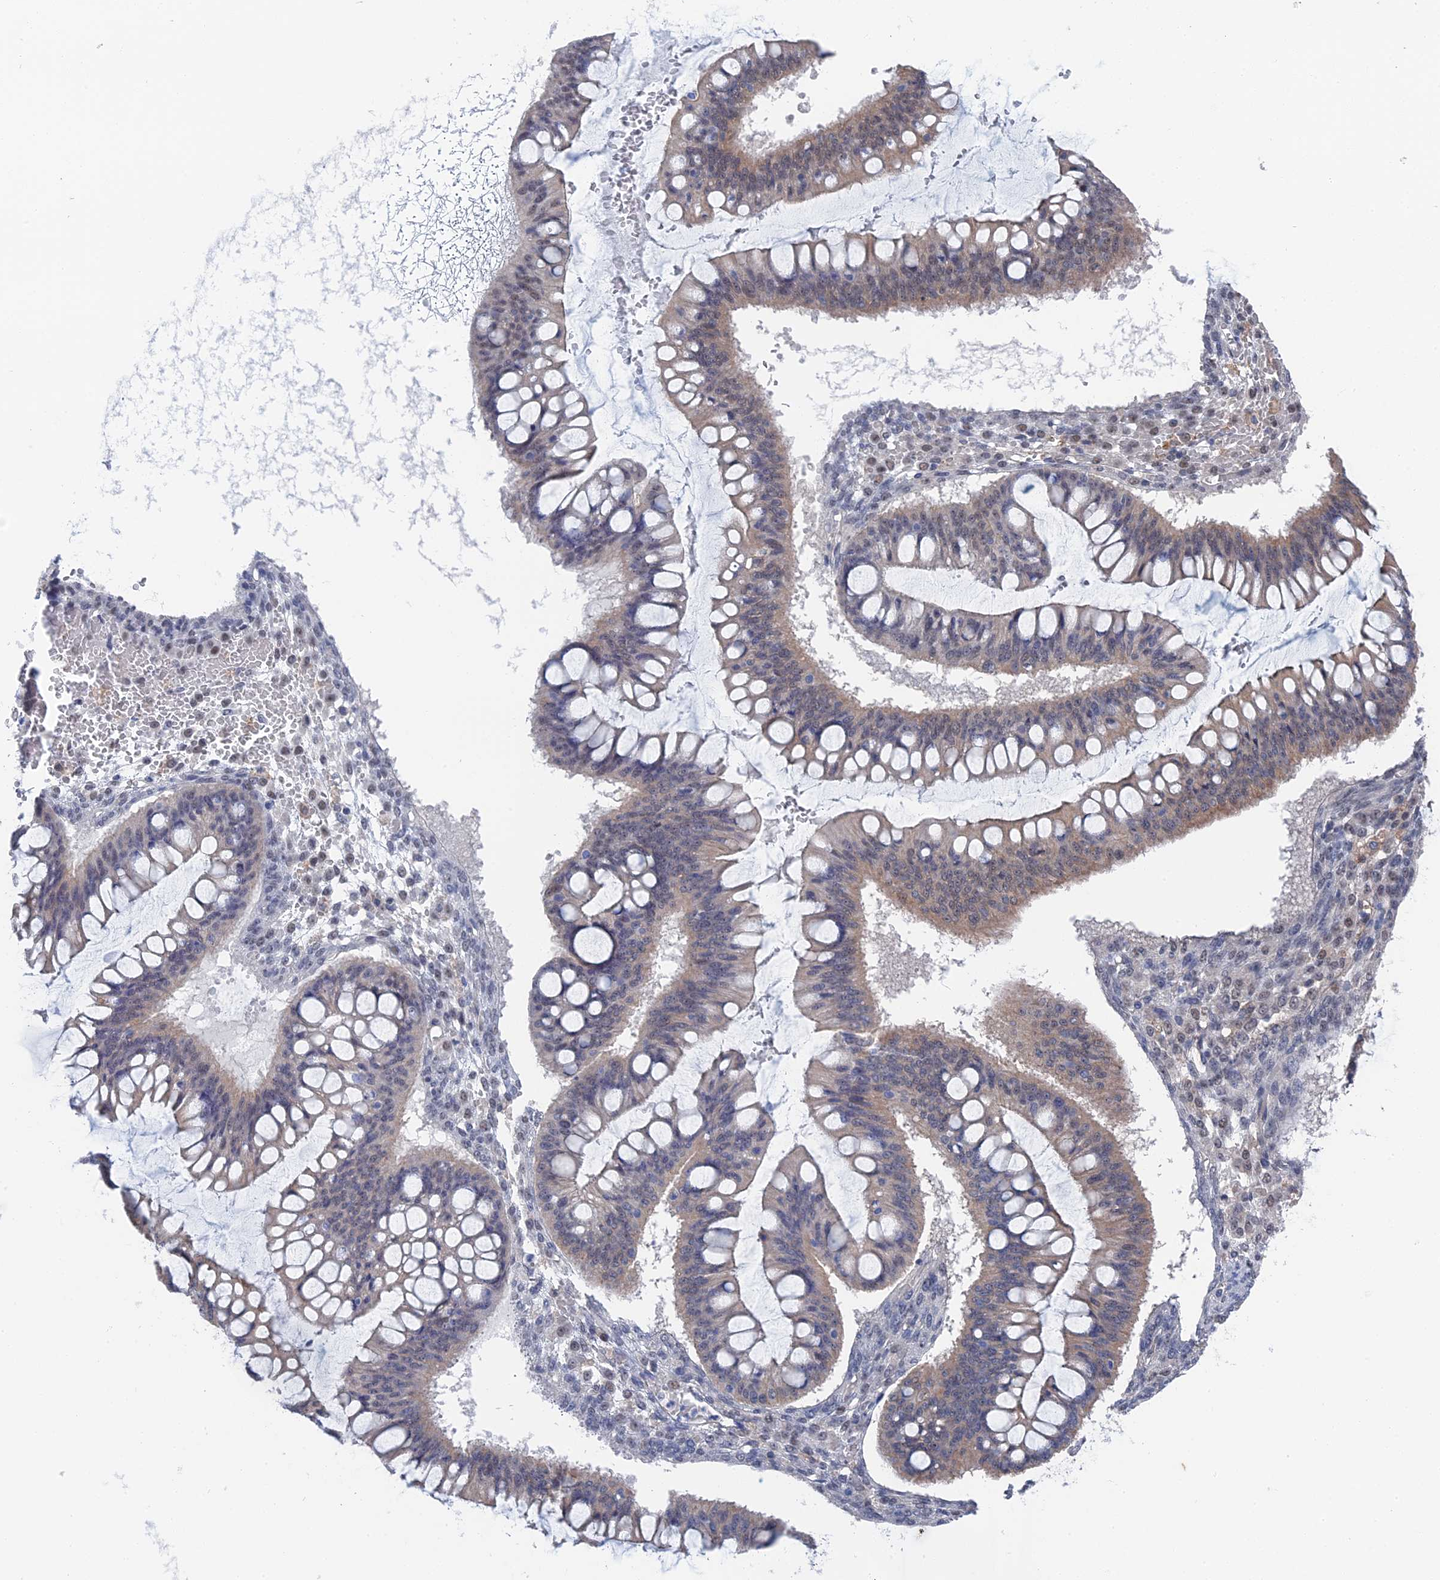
{"staining": {"intensity": "weak", "quantity": "25%-75%", "location": "cytoplasmic/membranous,nuclear"}, "tissue": "ovarian cancer", "cell_type": "Tumor cells", "image_type": "cancer", "snomed": [{"axis": "morphology", "description": "Cystadenocarcinoma, mucinous, NOS"}, {"axis": "topography", "description": "Ovary"}], "caption": "Ovarian cancer (mucinous cystadenocarcinoma) stained for a protein (brown) exhibits weak cytoplasmic/membranous and nuclear positive staining in about 25%-75% of tumor cells.", "gene": "TSSC4", "patient": {"sex": "female", "age": 73}}